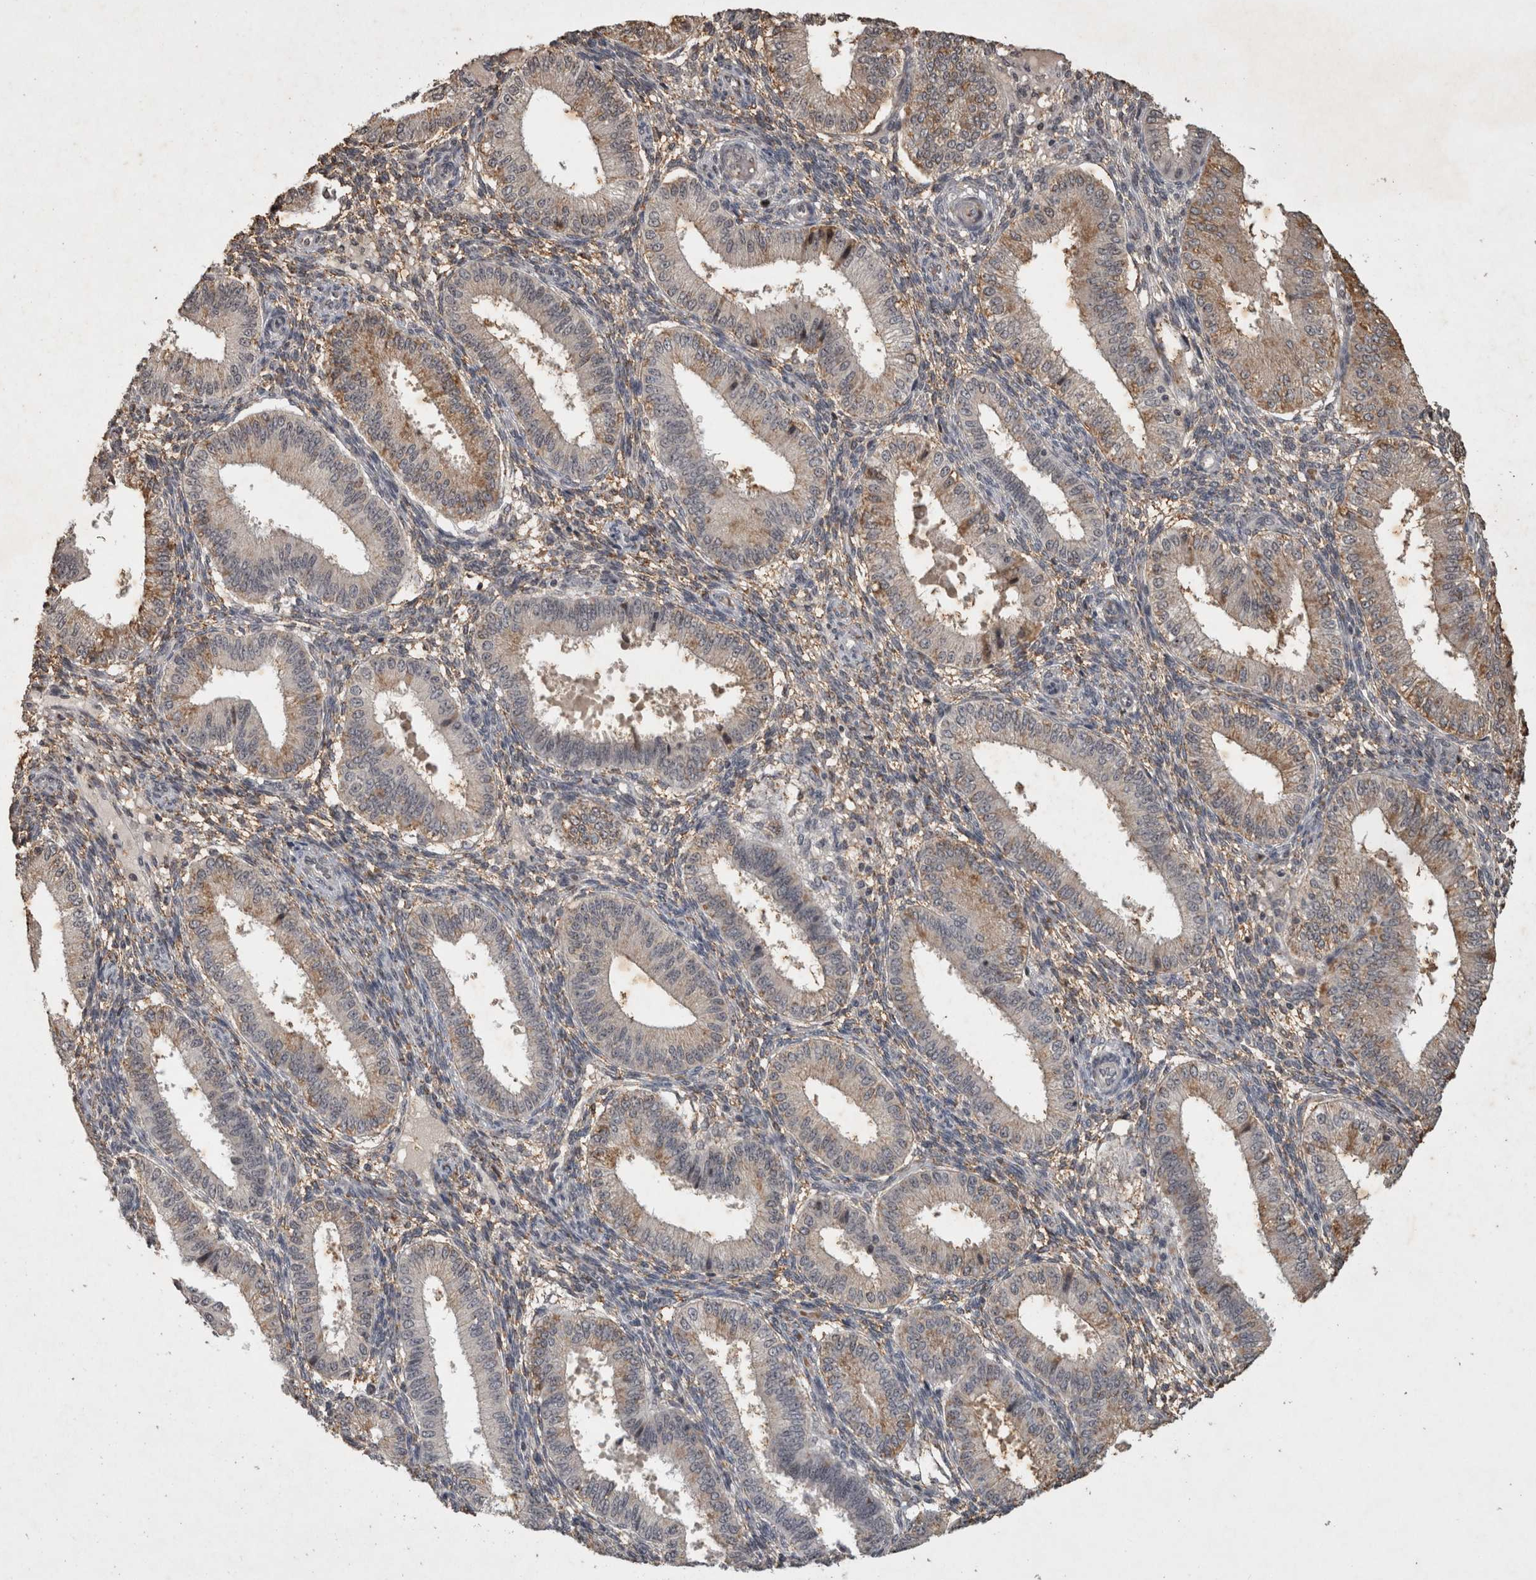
{"staining": {"intensity": "moderate", "quantity": "<25%", "location": "cytoplasmic/membranous"}, "tissue": "endometrium", "cell_type": "Cells in endometrial stroma", "image_type": "normal", "snomed": [{"axis": "morphology", "description": "Normal tissue, NOS"}, {"axis": "topography", "description": "Endometrium"}], "caption": "This image demonstrates IHC staining of normal endometrium, with low moderate cytoplasmic/membranous positivity in about <25% of cells in endometrial stroma.", "gene": "HRK", "patient": {"sex": "female", "age": 39}}